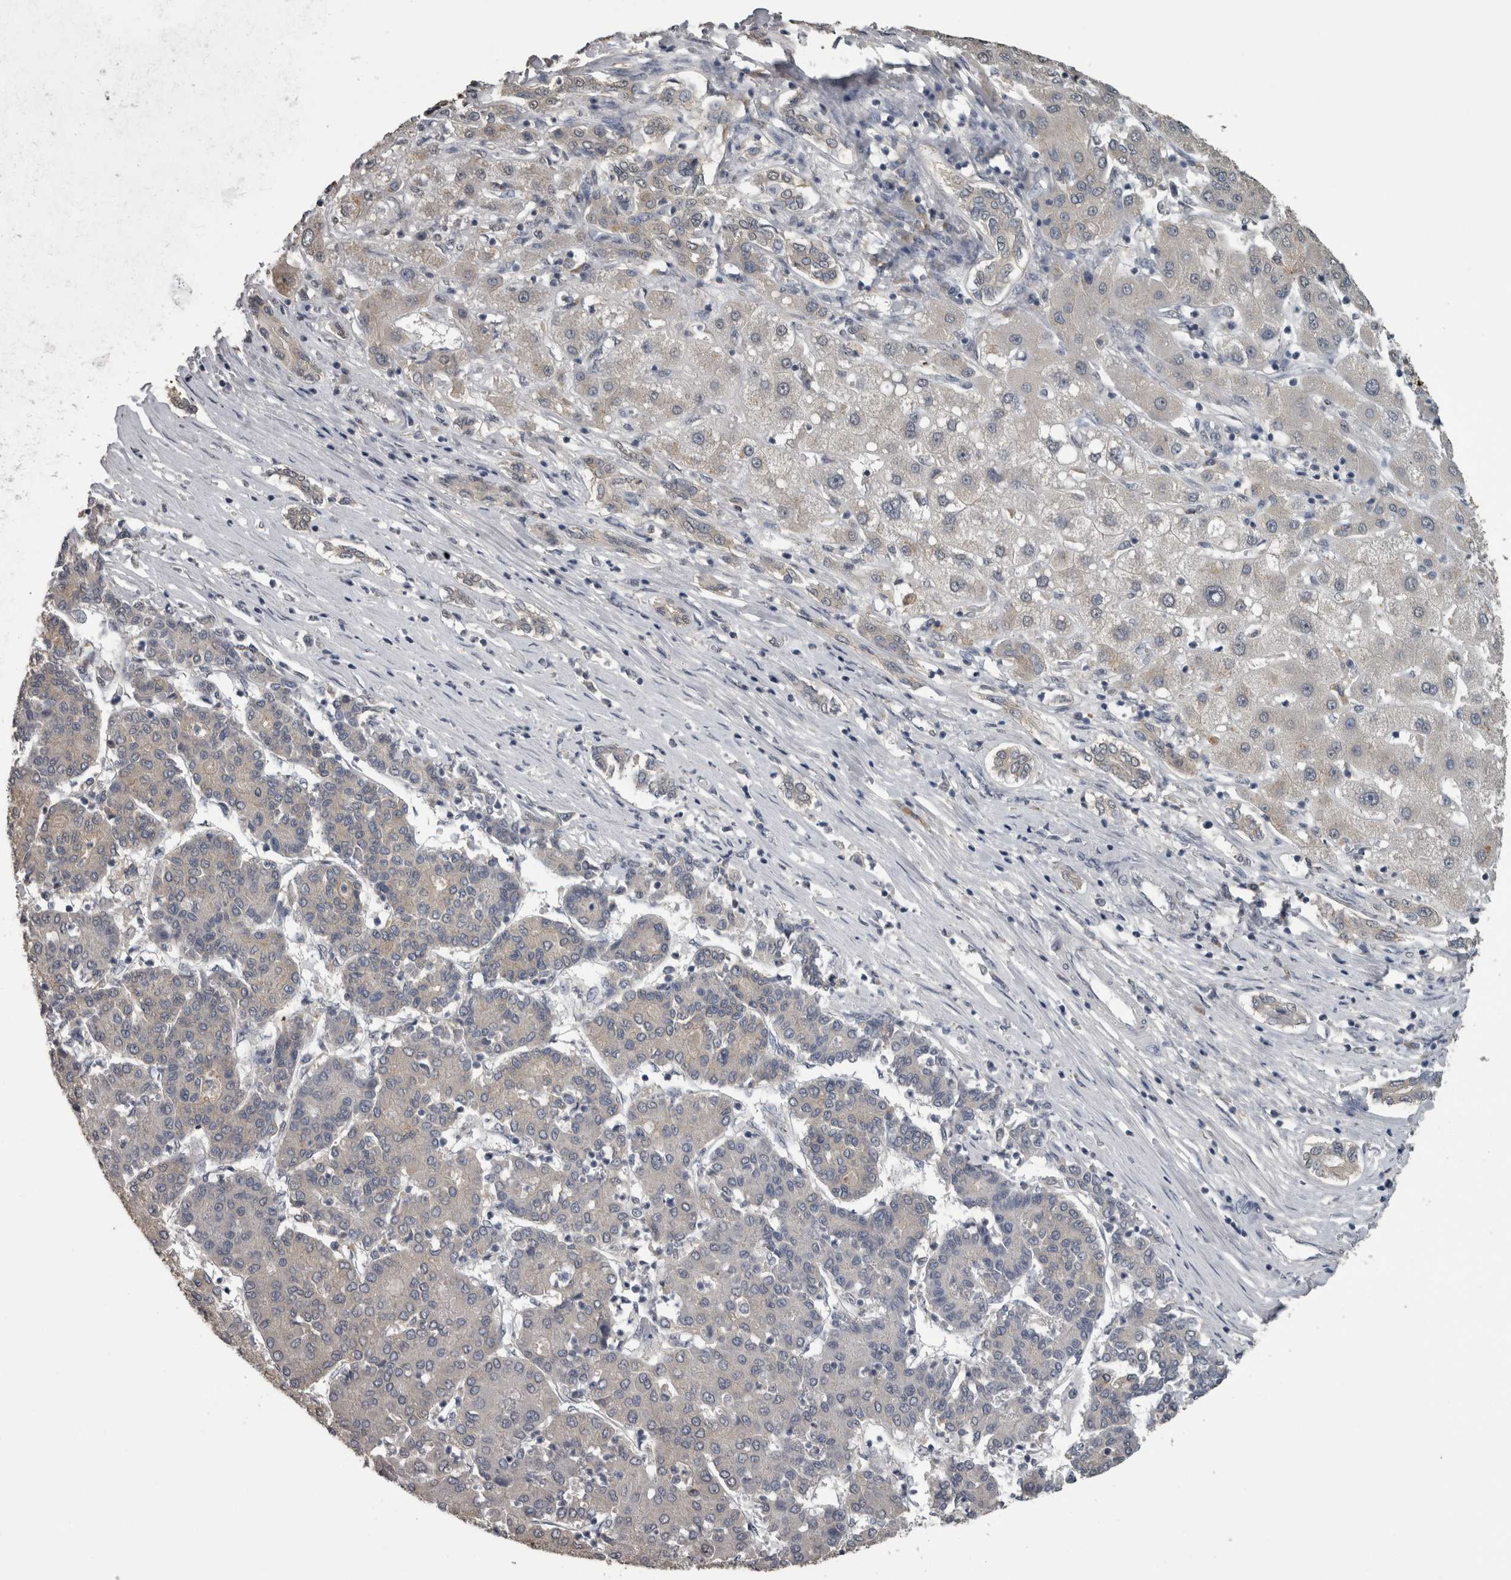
{"staining": {"intensity": "negative", "quantity": "none", "location": "none"}, "tissue": "liver cancer", "cell_type": "Tumor cells", "image_type": "cancer", "snomed": [{"axis": "morphology", "description": "Carcinoma, Hepatocellular, NOS"}, {"axis": "topography", "description": "Liver"}], "caption": "Liver cancer (hepatocellular carcinoma) was stained to show a protein in brown. There is no significant expression in tumor cells.", "gene": "PIK3AP1", "patient": {"sex": "male", "age": 65}}